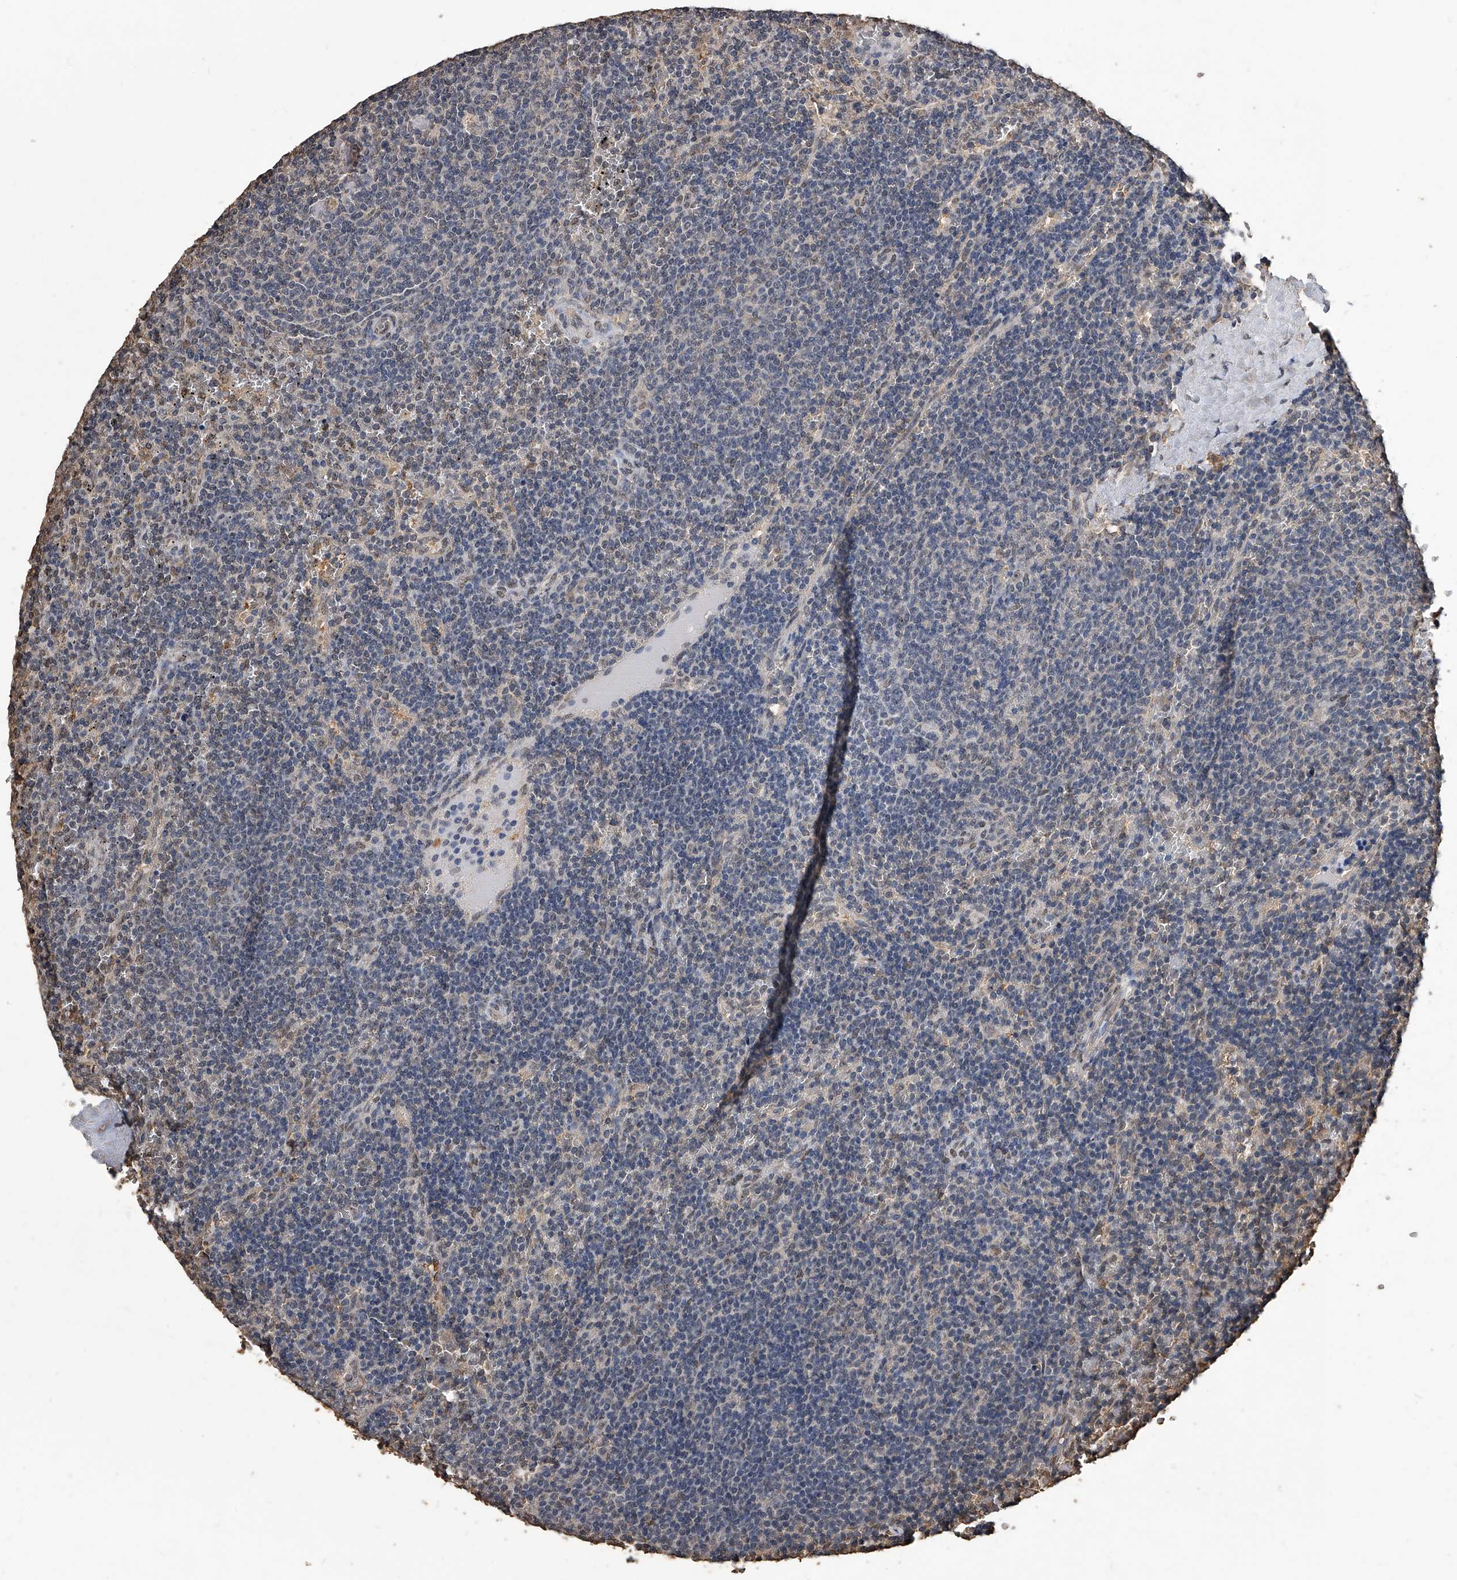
{"staining": {"intensity": "negative", "quantity": "none", "location": "none"}, "tissue": "lymphoma", "cell_type": "Tumor cells", "image_type": "cancer", "snomed": [{"axis": "morphology", "description": "Malignant lymphoma, non-Hodgkin's type, Low grade"}, {"axis": "topography", "description": "Spleen"}], "caption": "DAB (3,3'-diaminobenzidine) immunohistochemical staining of low-grade malignant lymphoma, non-Hodgkin's type demonstrates no significant staining in tumor cells.", "gene": "FBXL4", "patient": {"sex": "female", "age": 50}}